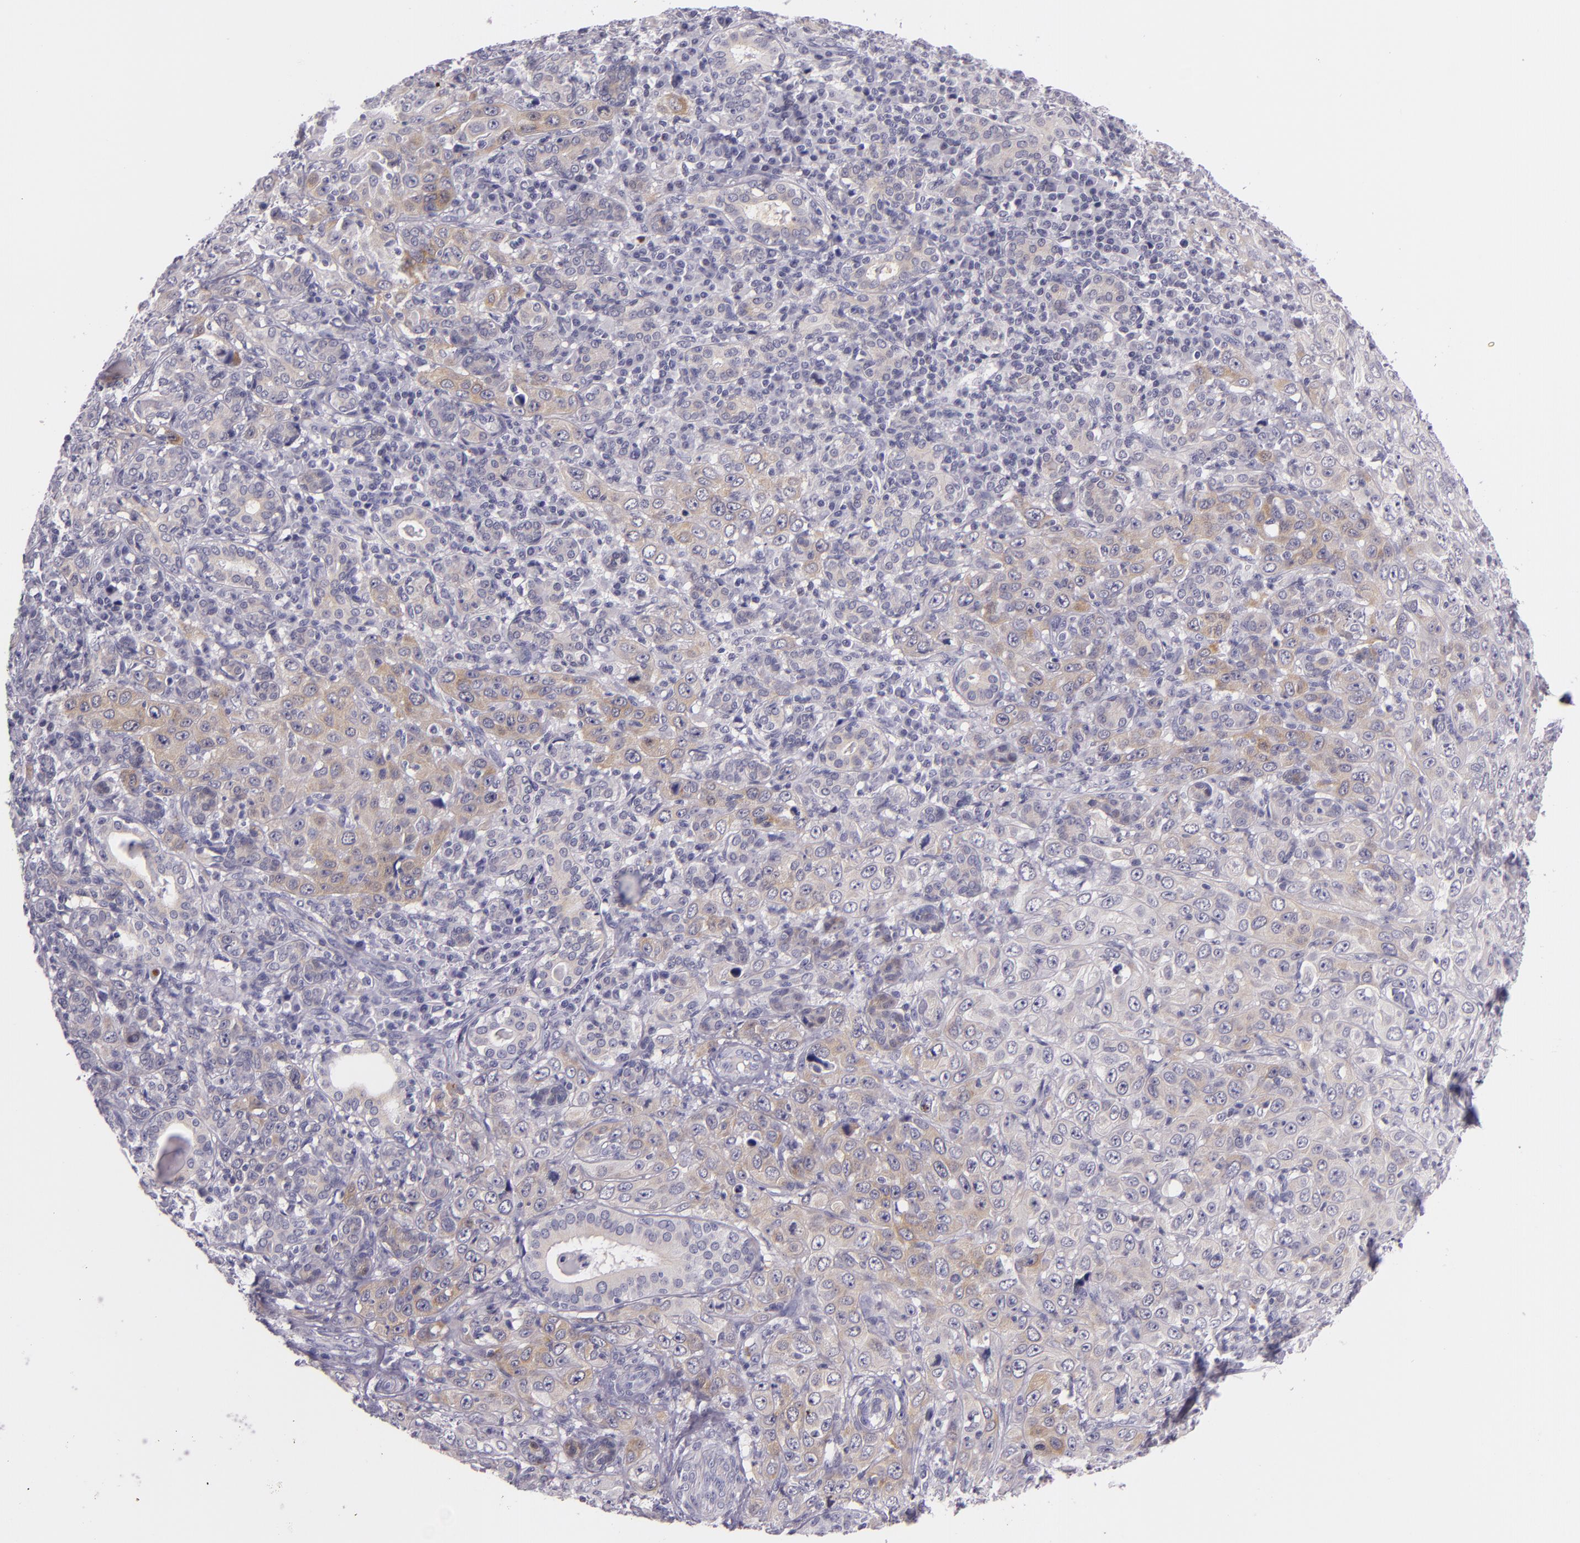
{"staining": {"intensity": "weak", "quantity": "25%-75%", "location": "cytoplasmic/membranous"}, "tissue": "skin cancer", "cell_type": "Tumor cells", "image_type": "cancer", "snomed": [{"axis": "morphology", "description": "Squamous cell carcinoma, NOS"}, {"axis": "topography", "description": "Skin"}], "caption": "Skin squamous cell carcinoma tissue exhibits weak cytoplasmic/membranous expression in approximately 25%-75% of tumor cells Ihc stains the protein of interest in brown and the nuclei are stained blue.", "gene": "HSP90AA1", "patient": {"sex": "male", "age": 84}}